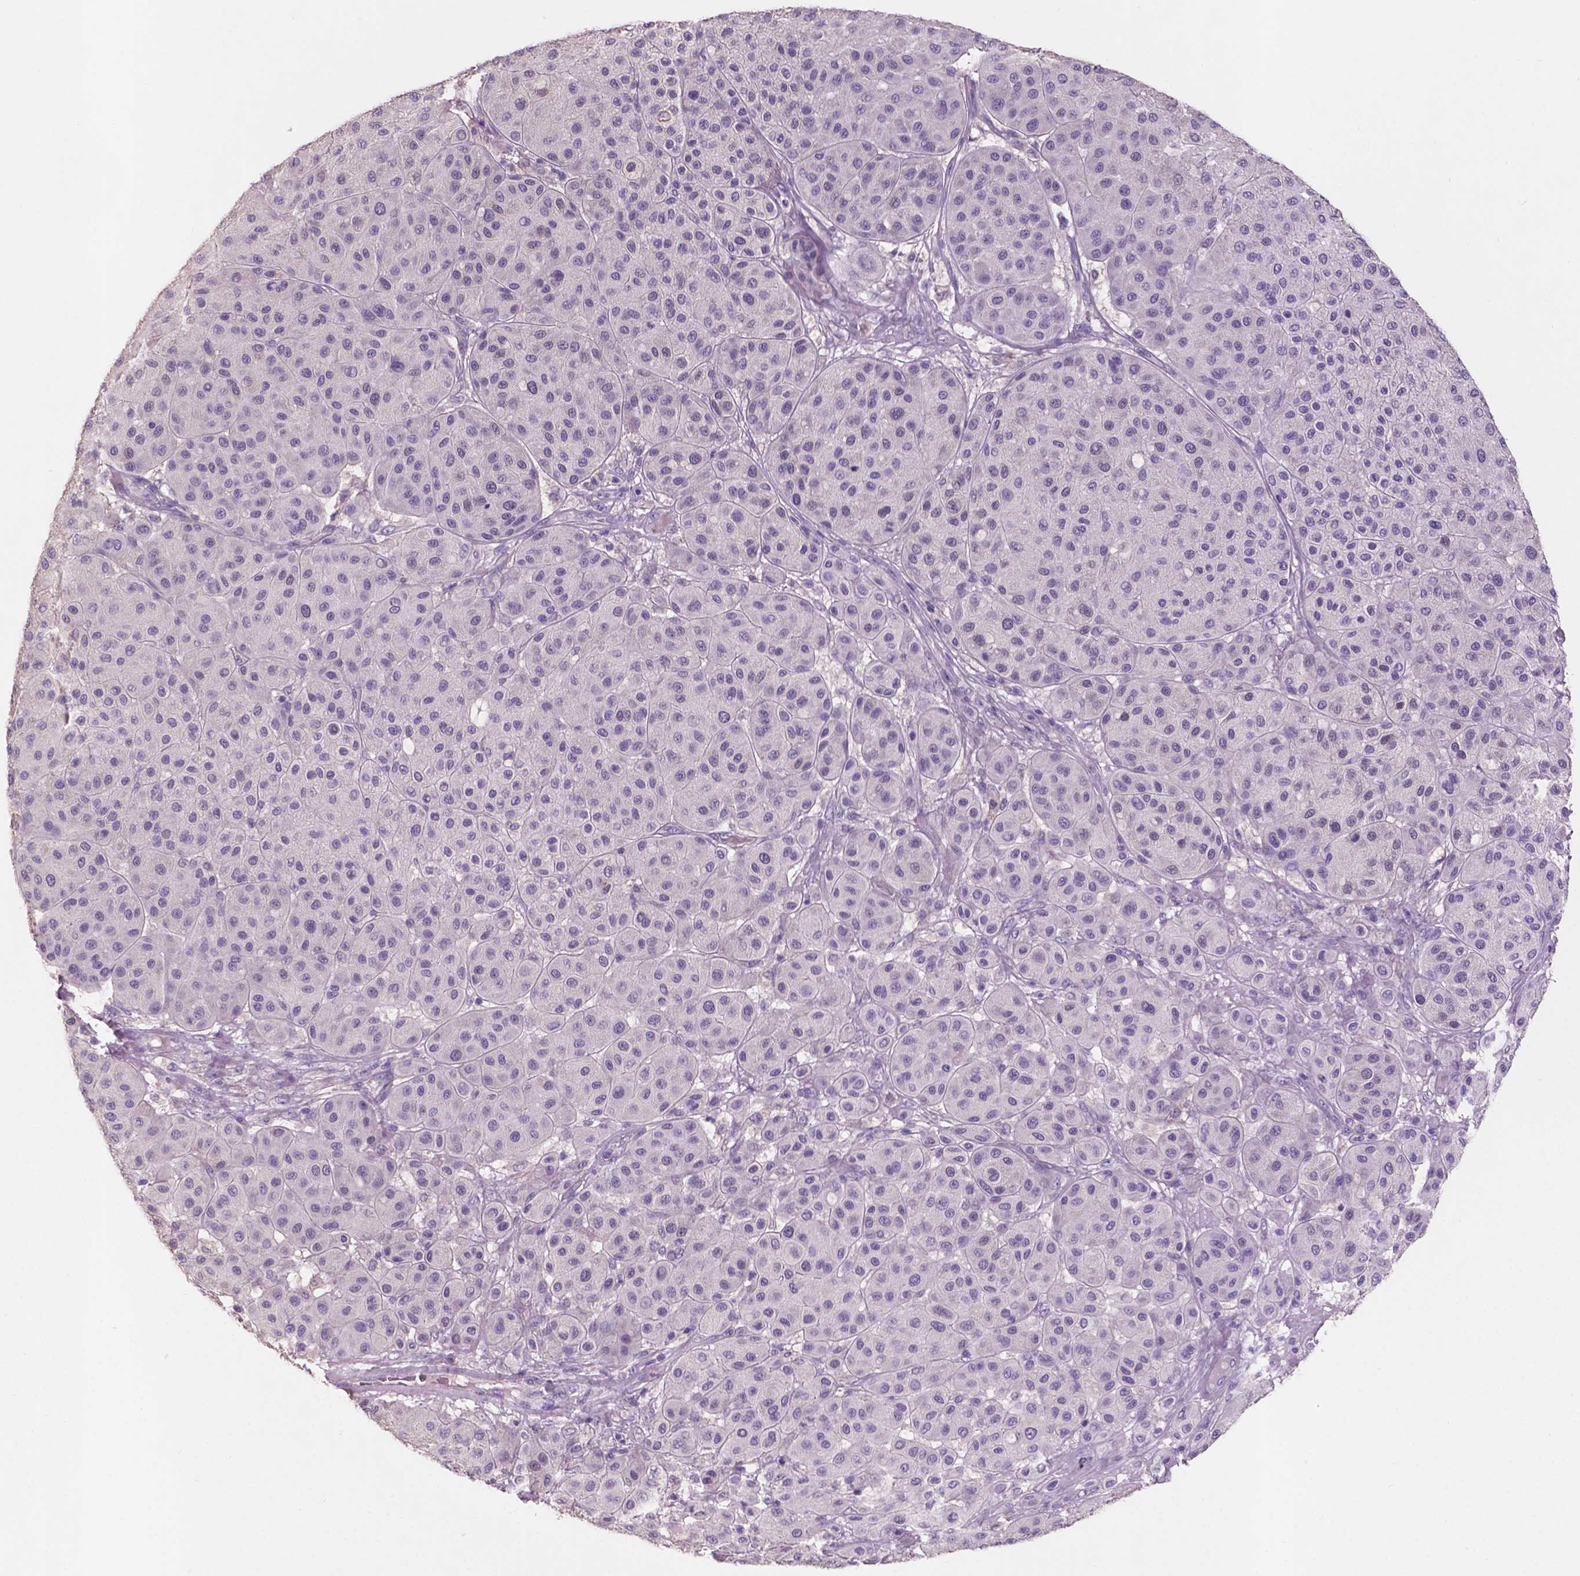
{"staining": {"intensity": "negative", "quantity": "none", "location": "none"}, "tissue": "melanoma", "cell_type": "Tumor cells", "image_type": "cancer", "snomed": [{"axis": "morphology", "description": "Malignant melanoma, Metastatic site"}, {"axis": "topography", "description": "Smooth muscle"}], "caption": "An image of melanoma stained for a protein reveals no brown staining in tumor cells. Nuclei are stained in blue.", "gene": "SBSN", "patient": {"sex": "male", "age": 41}}